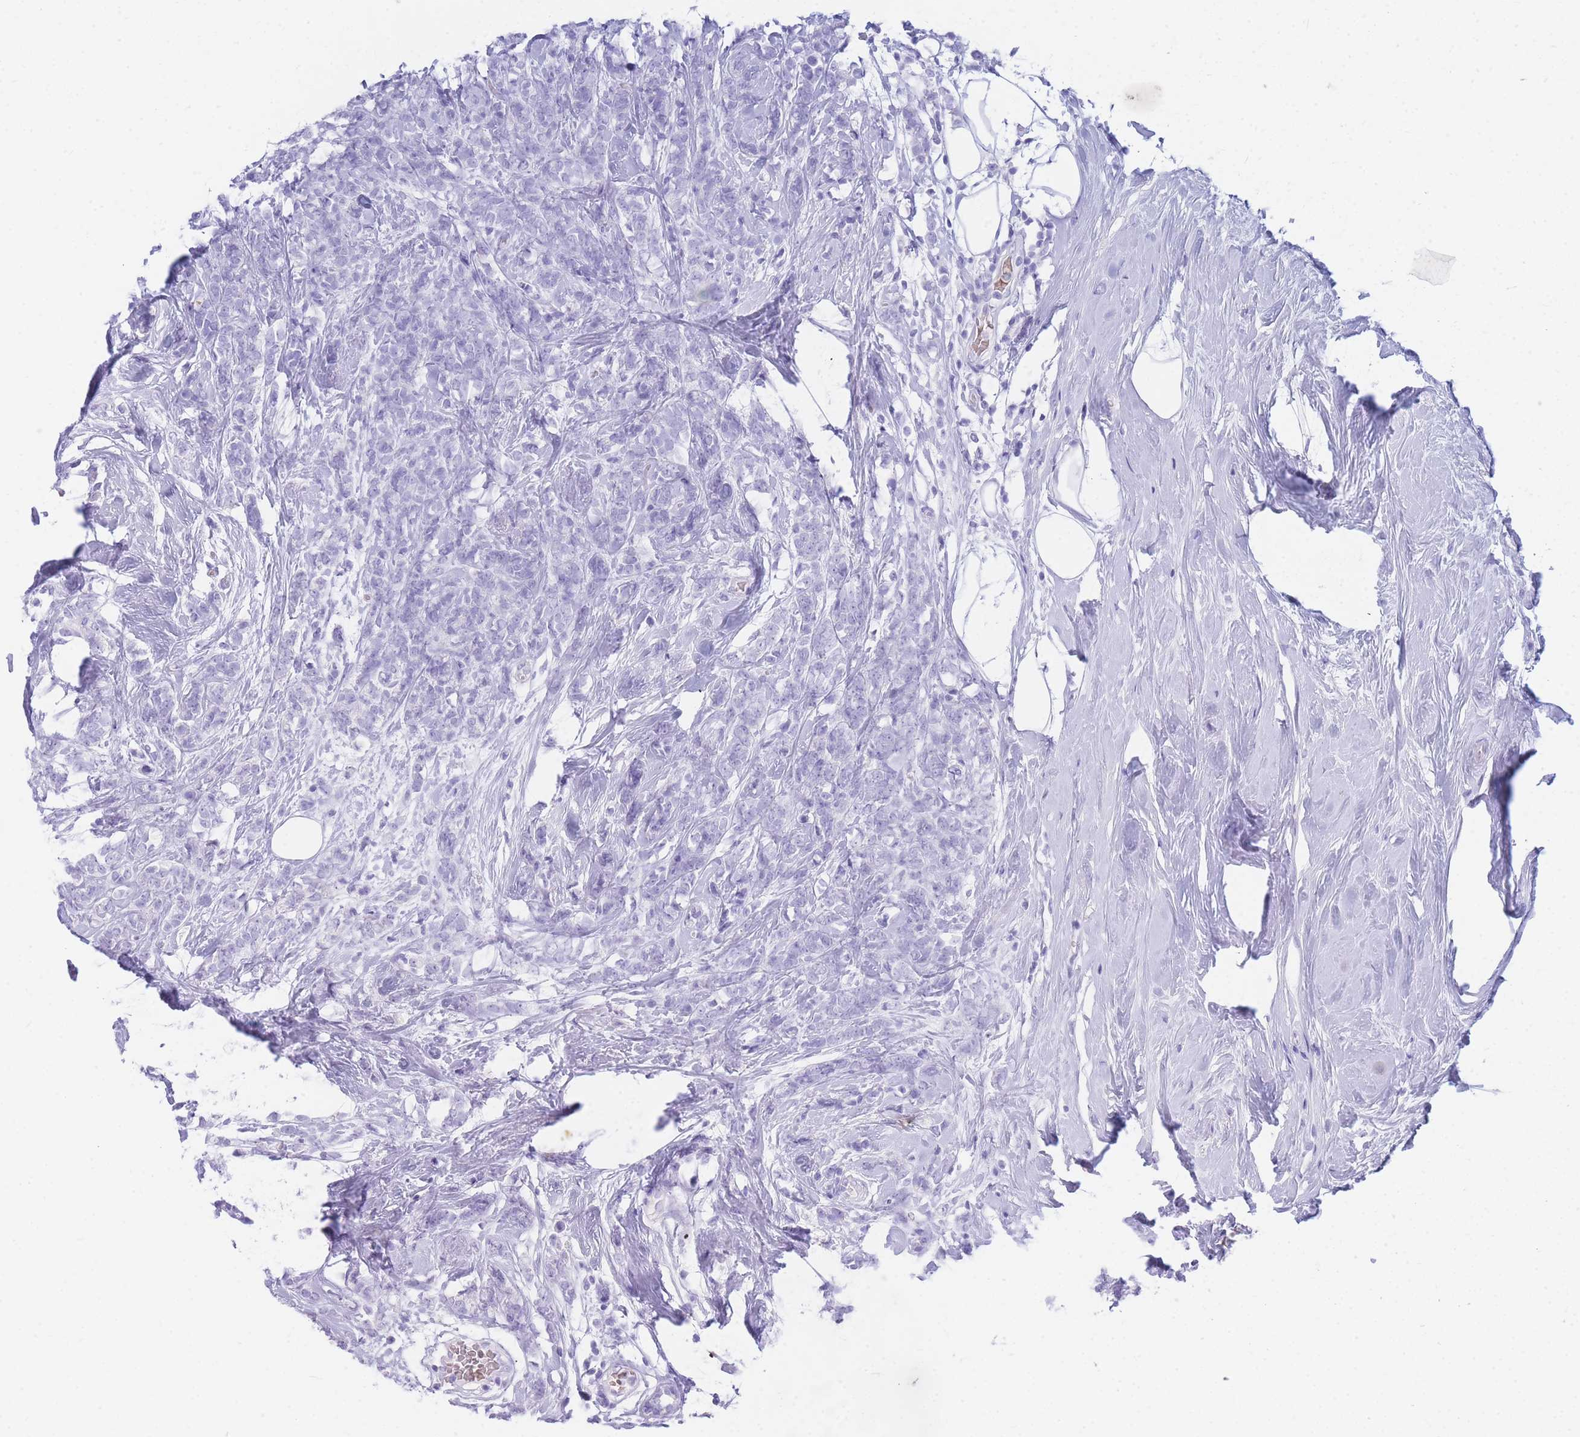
{"staining": {"intensity": "negative", "quantity": "none", "location": "none"}, "tissue": "breast cancer", "cell_type": "Tumor cells", "image_type": "cancer", "snomed": [{"axis": "morphology", "description": "Lobular carcinoma"}, {"axis": "topography", "description": "Breast"}], "caption": "Immunohistochemistry of lobular carcinoma (breast) reveals no expression in tumor cells.", "gene": "NKX1-2", "patient": {"sex": "female", "age": 58}}